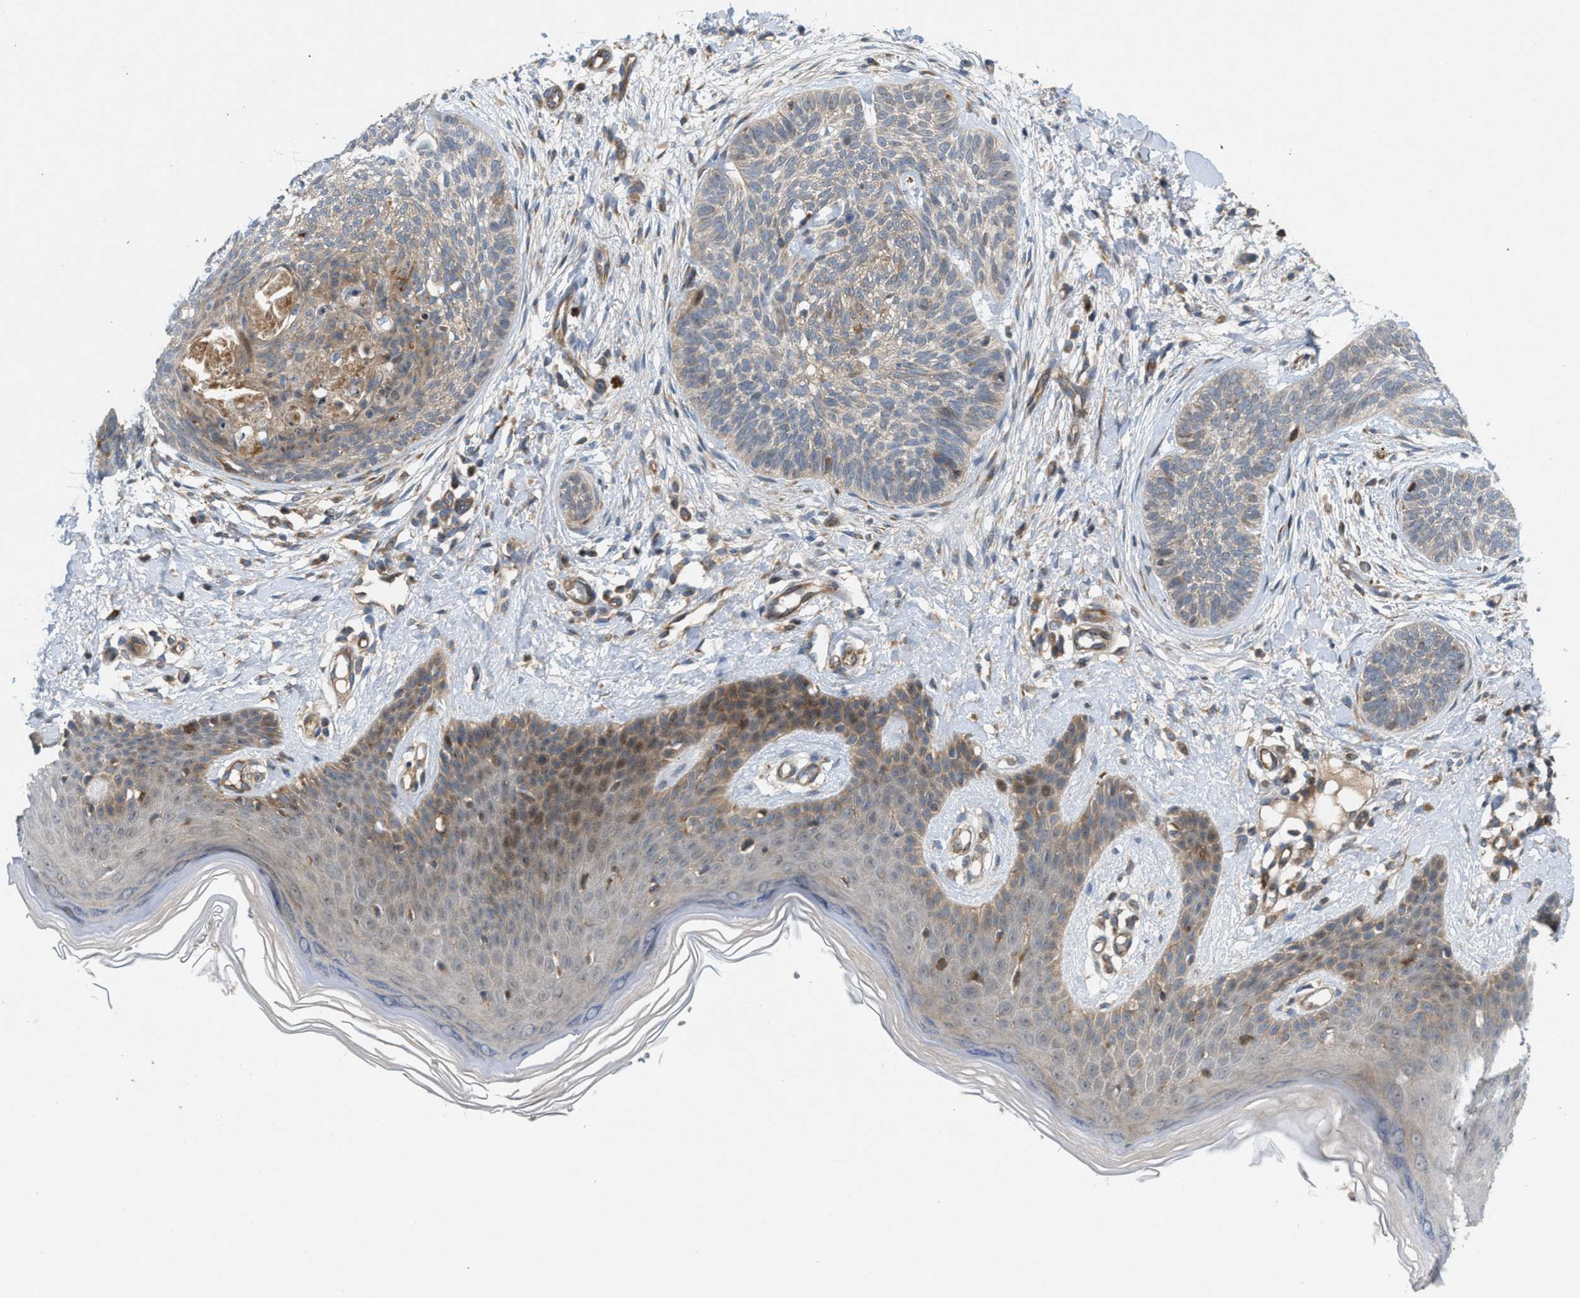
{"staining": {"intensity": "weak", "quantity": "<25%", "location": "cytoplasmic/membranous"}, "tissue": "skin cancer", "cell_type": "Tumor cells", "image_type": "cancer", "snomed": [{"axis": "morphology", "description": "Basal cell carcinoma"}, {"axis": "topography", "description": "Skin"}], "caption": "Immunohistochemical staining of skin basal cell carcinoma reveals no significant positivity in tumor cells.", "gene": "CYB5D1", "patient": {"sex": "female", "age": 59}}